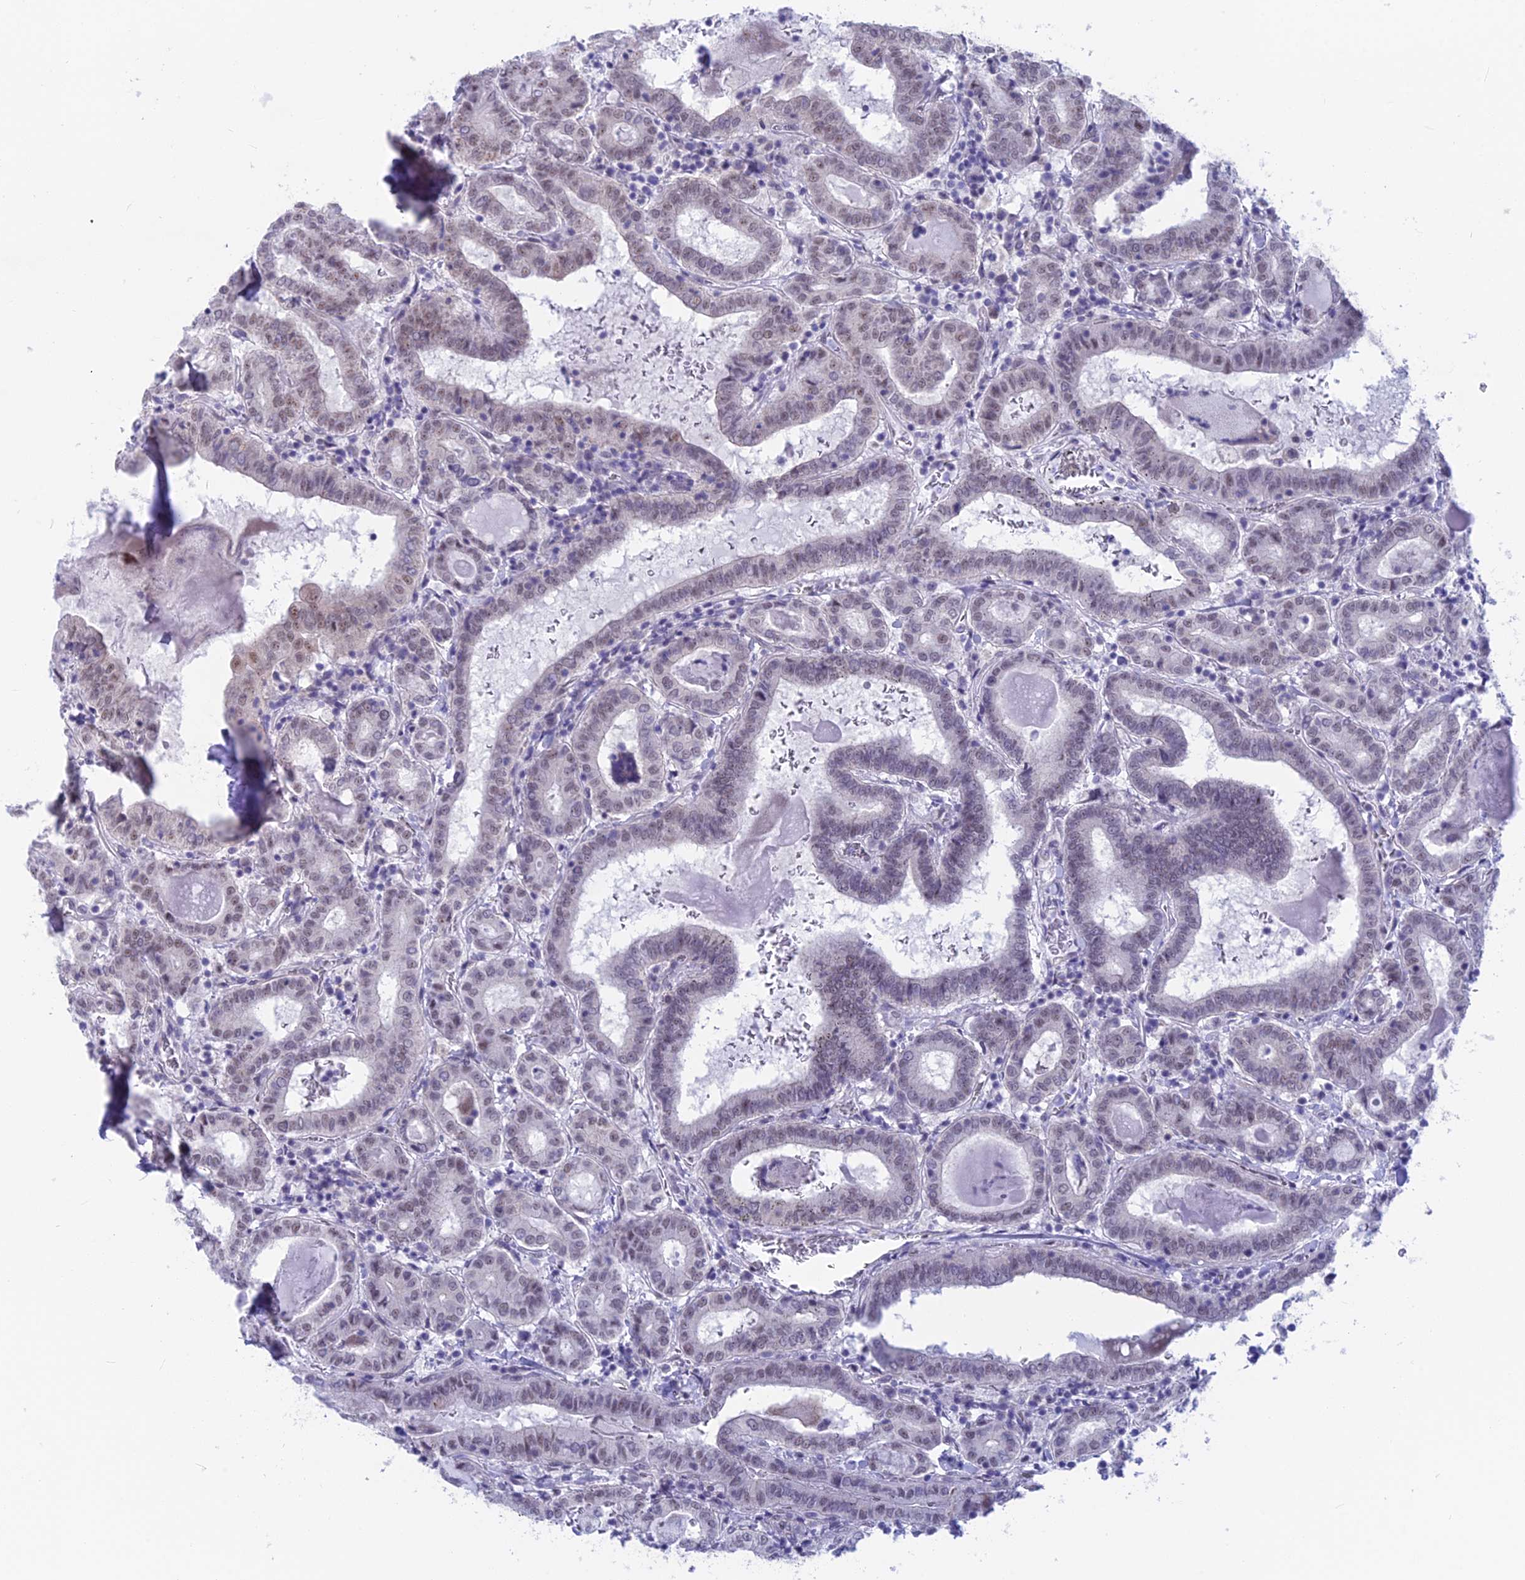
{"staining": {"intensity": "weak", "quantity": "25%-75%", "location": "nuclear"}, "tissue": "thyroid cancer", "cell_type": "Tumor cells", "image_type": "cancer", "snomed": [{"axis": "morphology", "description": "Papillary adenocarcinoma, NOS"}, {"axis": "topography", "description": "Thyroid gland"}], "caption": "A micrograph of human thyroid cancer stained for a protein exhibits weak nuclear brown staining in tumor cells. The staining was performed using DAB to visualize the protein expression in brown, while the nuclei were stained in blue with hematoxylin (Magnification: 20x).", "gene": "SRSF5", "patient": {"sex": "female", "age": 72}}